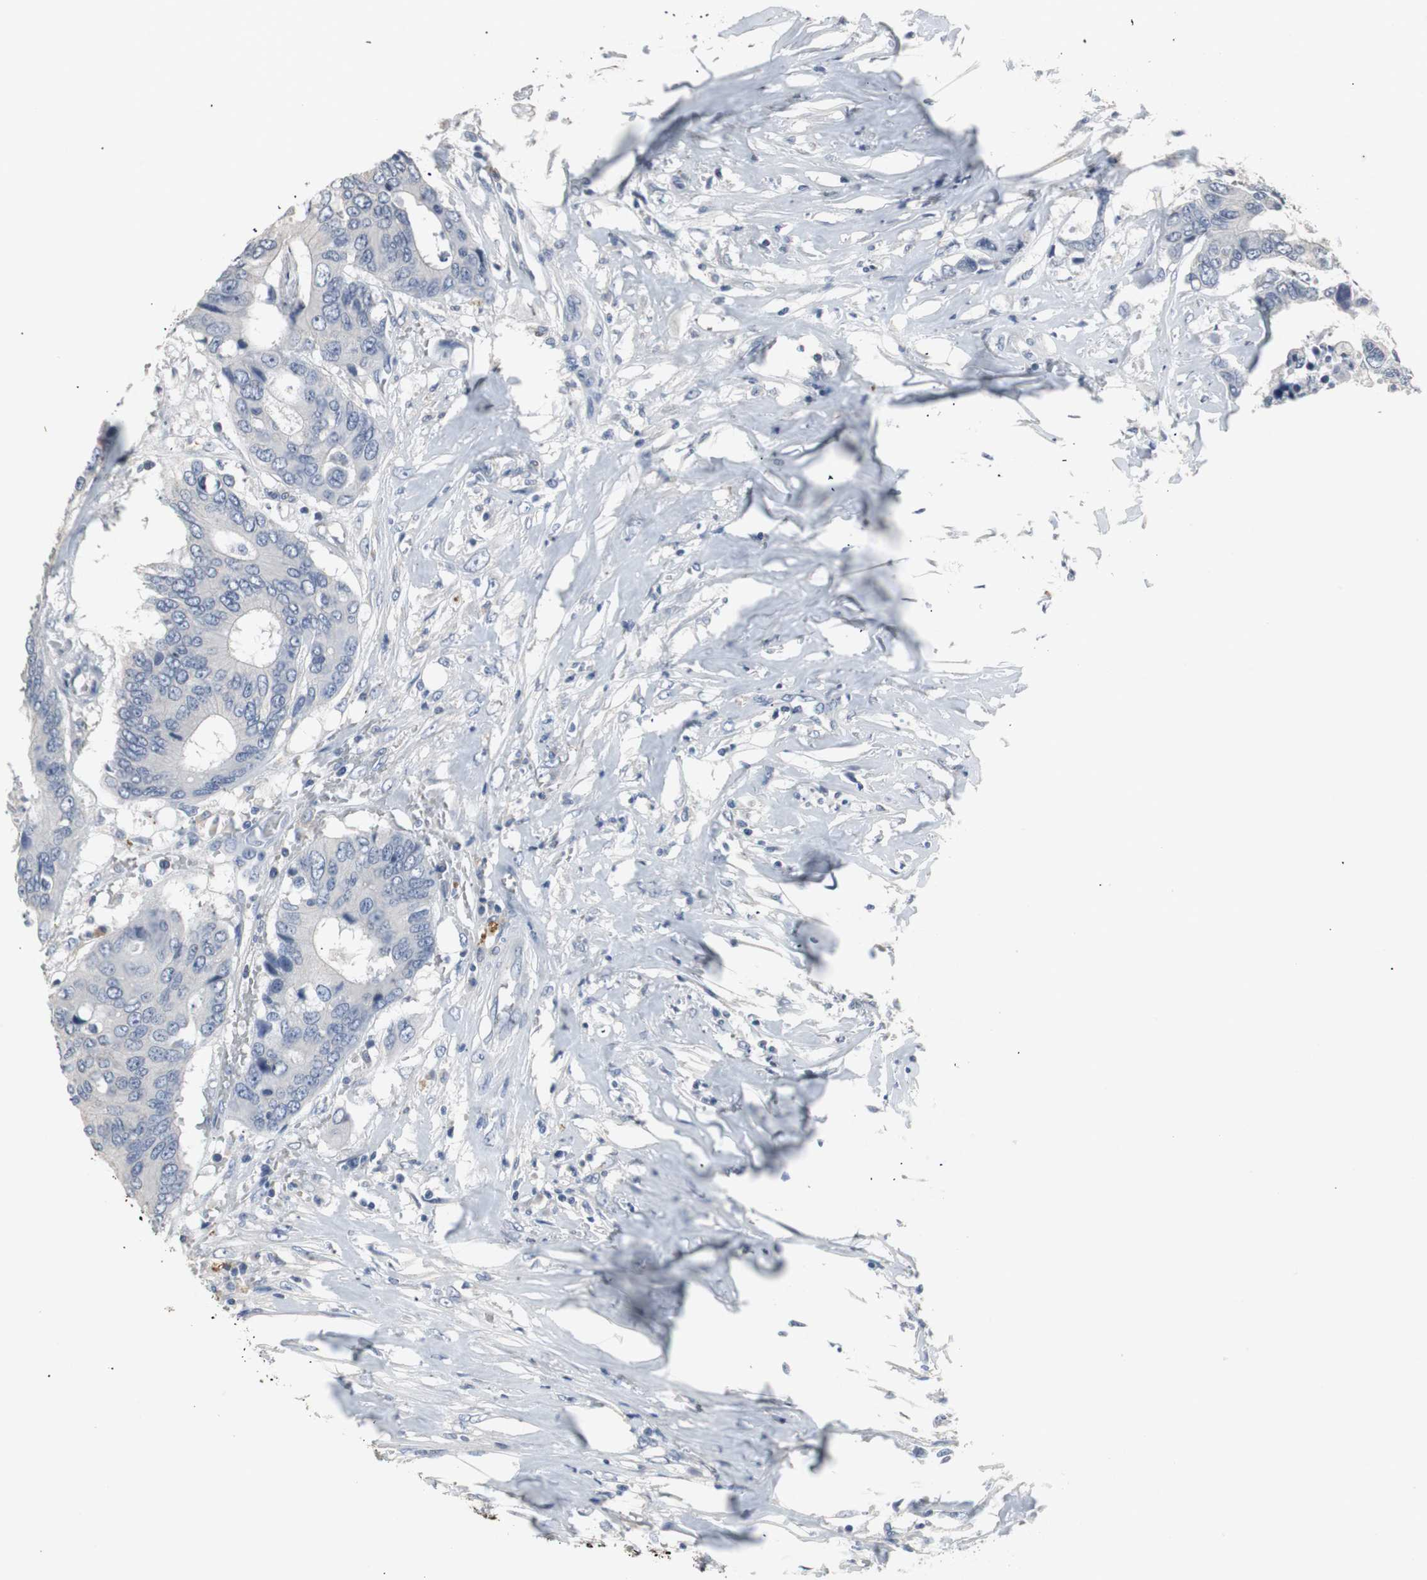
{"staining": {"intensity": "negative", "quantity": "none", "location": "none"}, "tissue": "colorectal cancer", "cell_type": "Tumor cells", "image_type": "cancer", "snomed": [{"axis": "morphology", "description": "Adenocarcinoma, NOS"}, {"axis": "topography", "description": "Rectum"}], "caption": "Immunohistochemistry (IHC) of human adenocarcinoma (colorectal) displays no positivity in tumor cells.", "gene": "LRP2", "patient": {"sex": "male", "age": 55}}